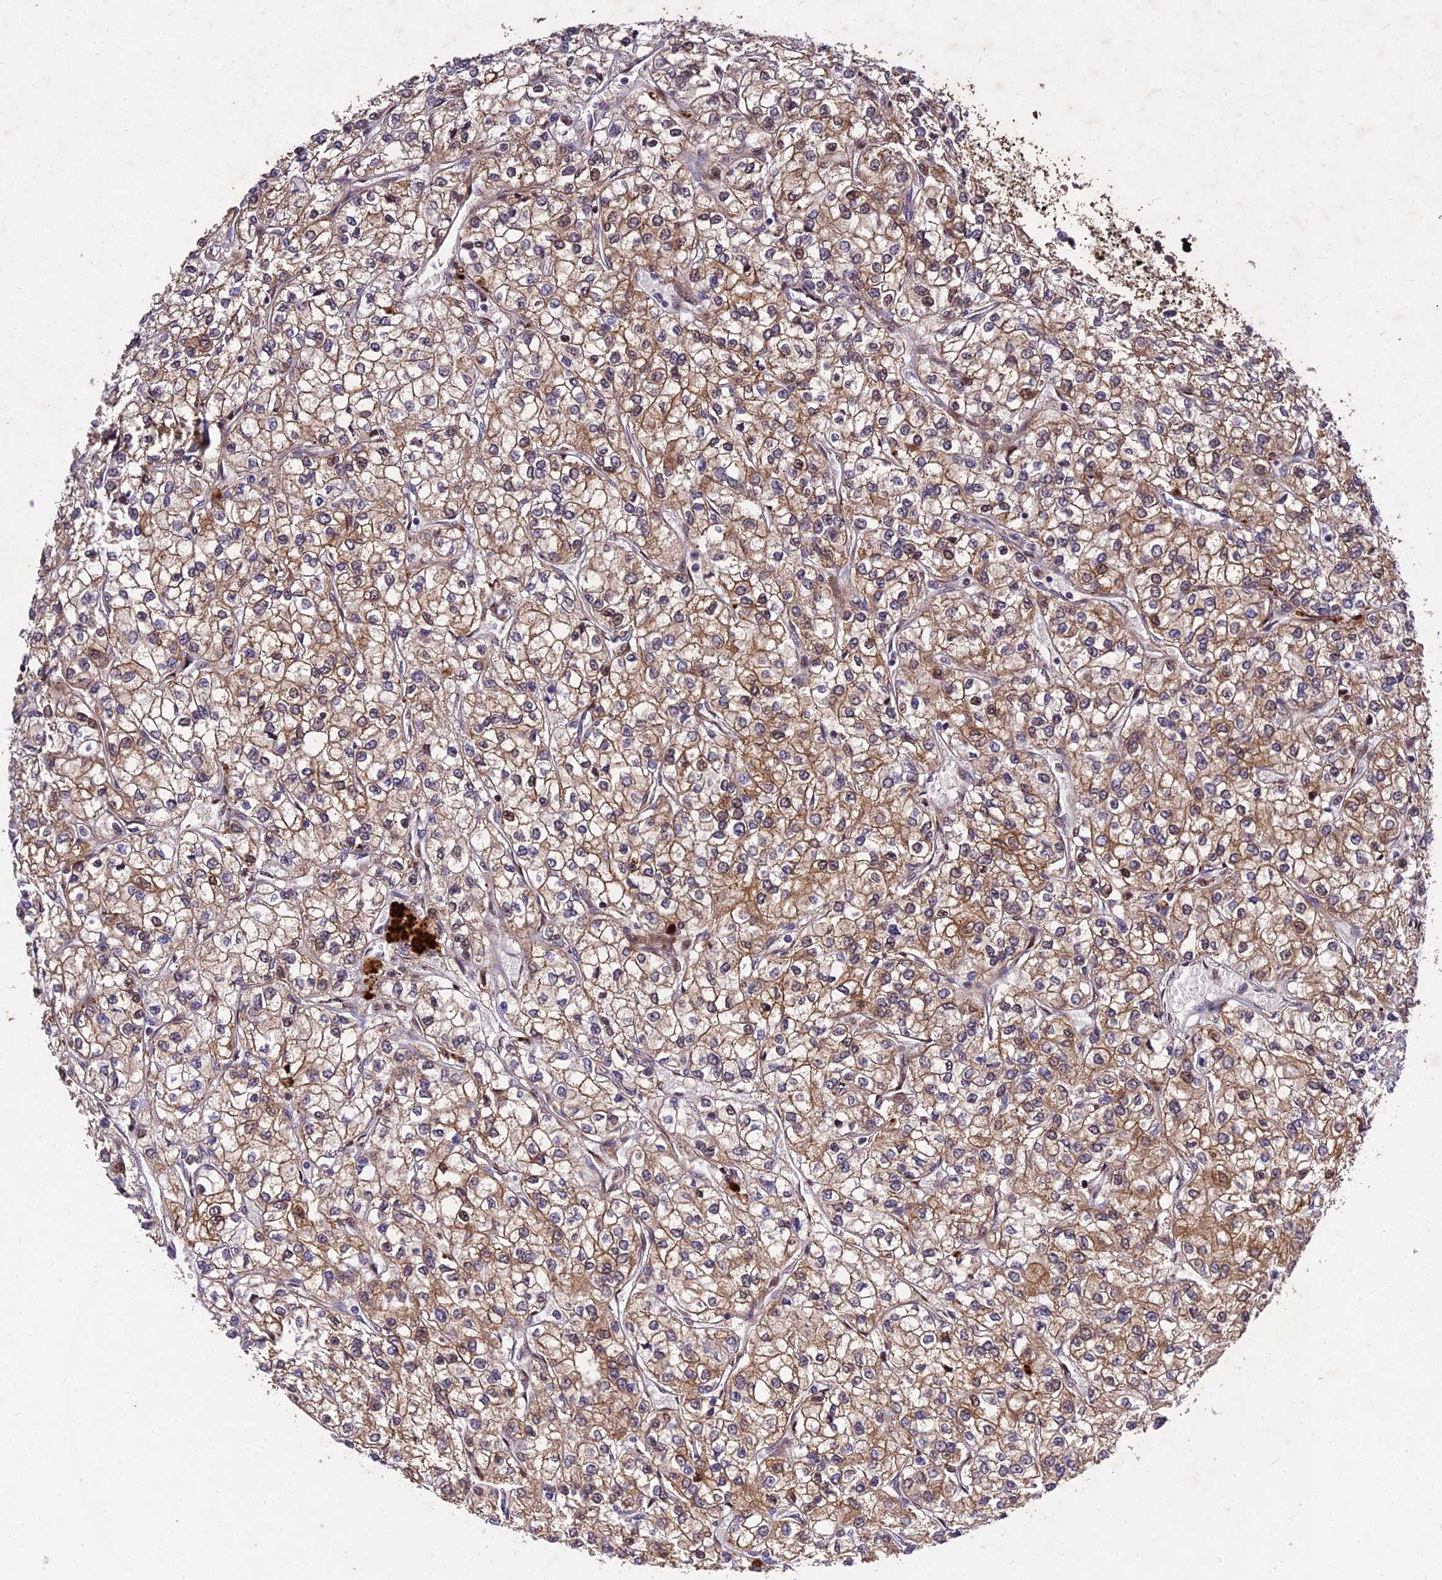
{"staining": {"intensity": "moderate", "quantity": ">75%", "location": "cytoplasmic/membranous"}, "tissue": "renal cancer", "cell_type": "Tumor cells", "image_type": "cancer", "snomed": [{"axis": "morphology", "description": "Adenocarcinoma, NOS"}, {"axis": "topography", "description": "Kidney"}], "caption": "Renal cancer (adenocarcinoma) stained with a brown dye reveals moderate cytoplasmic/membranous positive staining in about >75% of tumor cells.", "gene": "MKKS", "patient": {"sex": "male", "age": 80}}